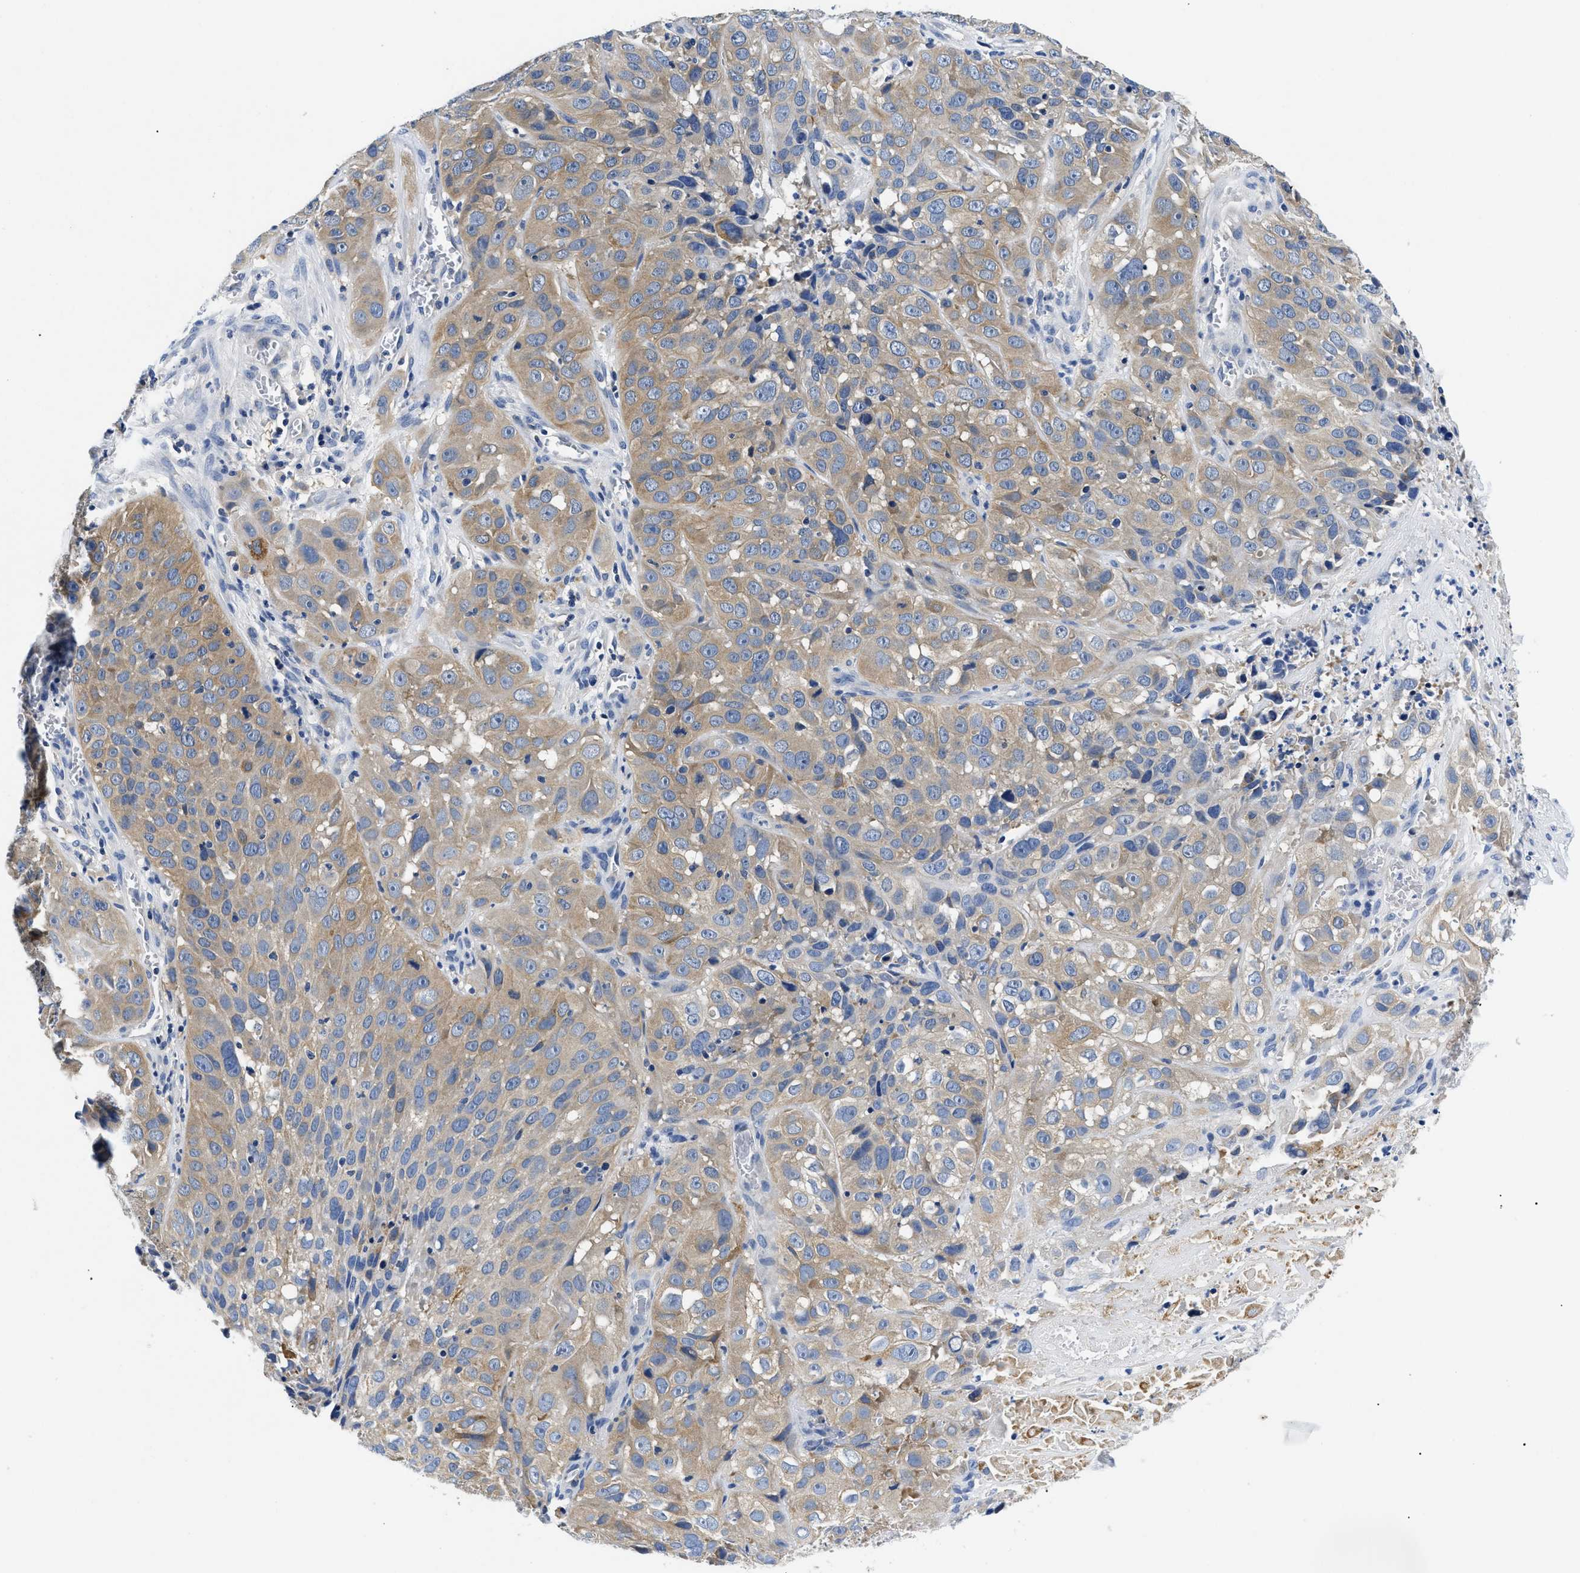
{"staining": {"intensity": "weak", "quantity": ">75%", "location": "cytoplasmic/membranous"}, "tissue": "cervical cancer", "cell_type": "Tumor cells", "image_type": "cancer", "snomed": [{"axis": "morphology", "description": "Squamous cell carcinoma, NOS"}, {"axis": "topography", "description": "Cervix"}], "caption": "A brown stain shows weak cytoplasmic/membranous staining of a protein in human squamous cell carcinoma (cervical) tumor cells.", "gene": "MEA1", "patient": {"sex": "female", "age": 32}}